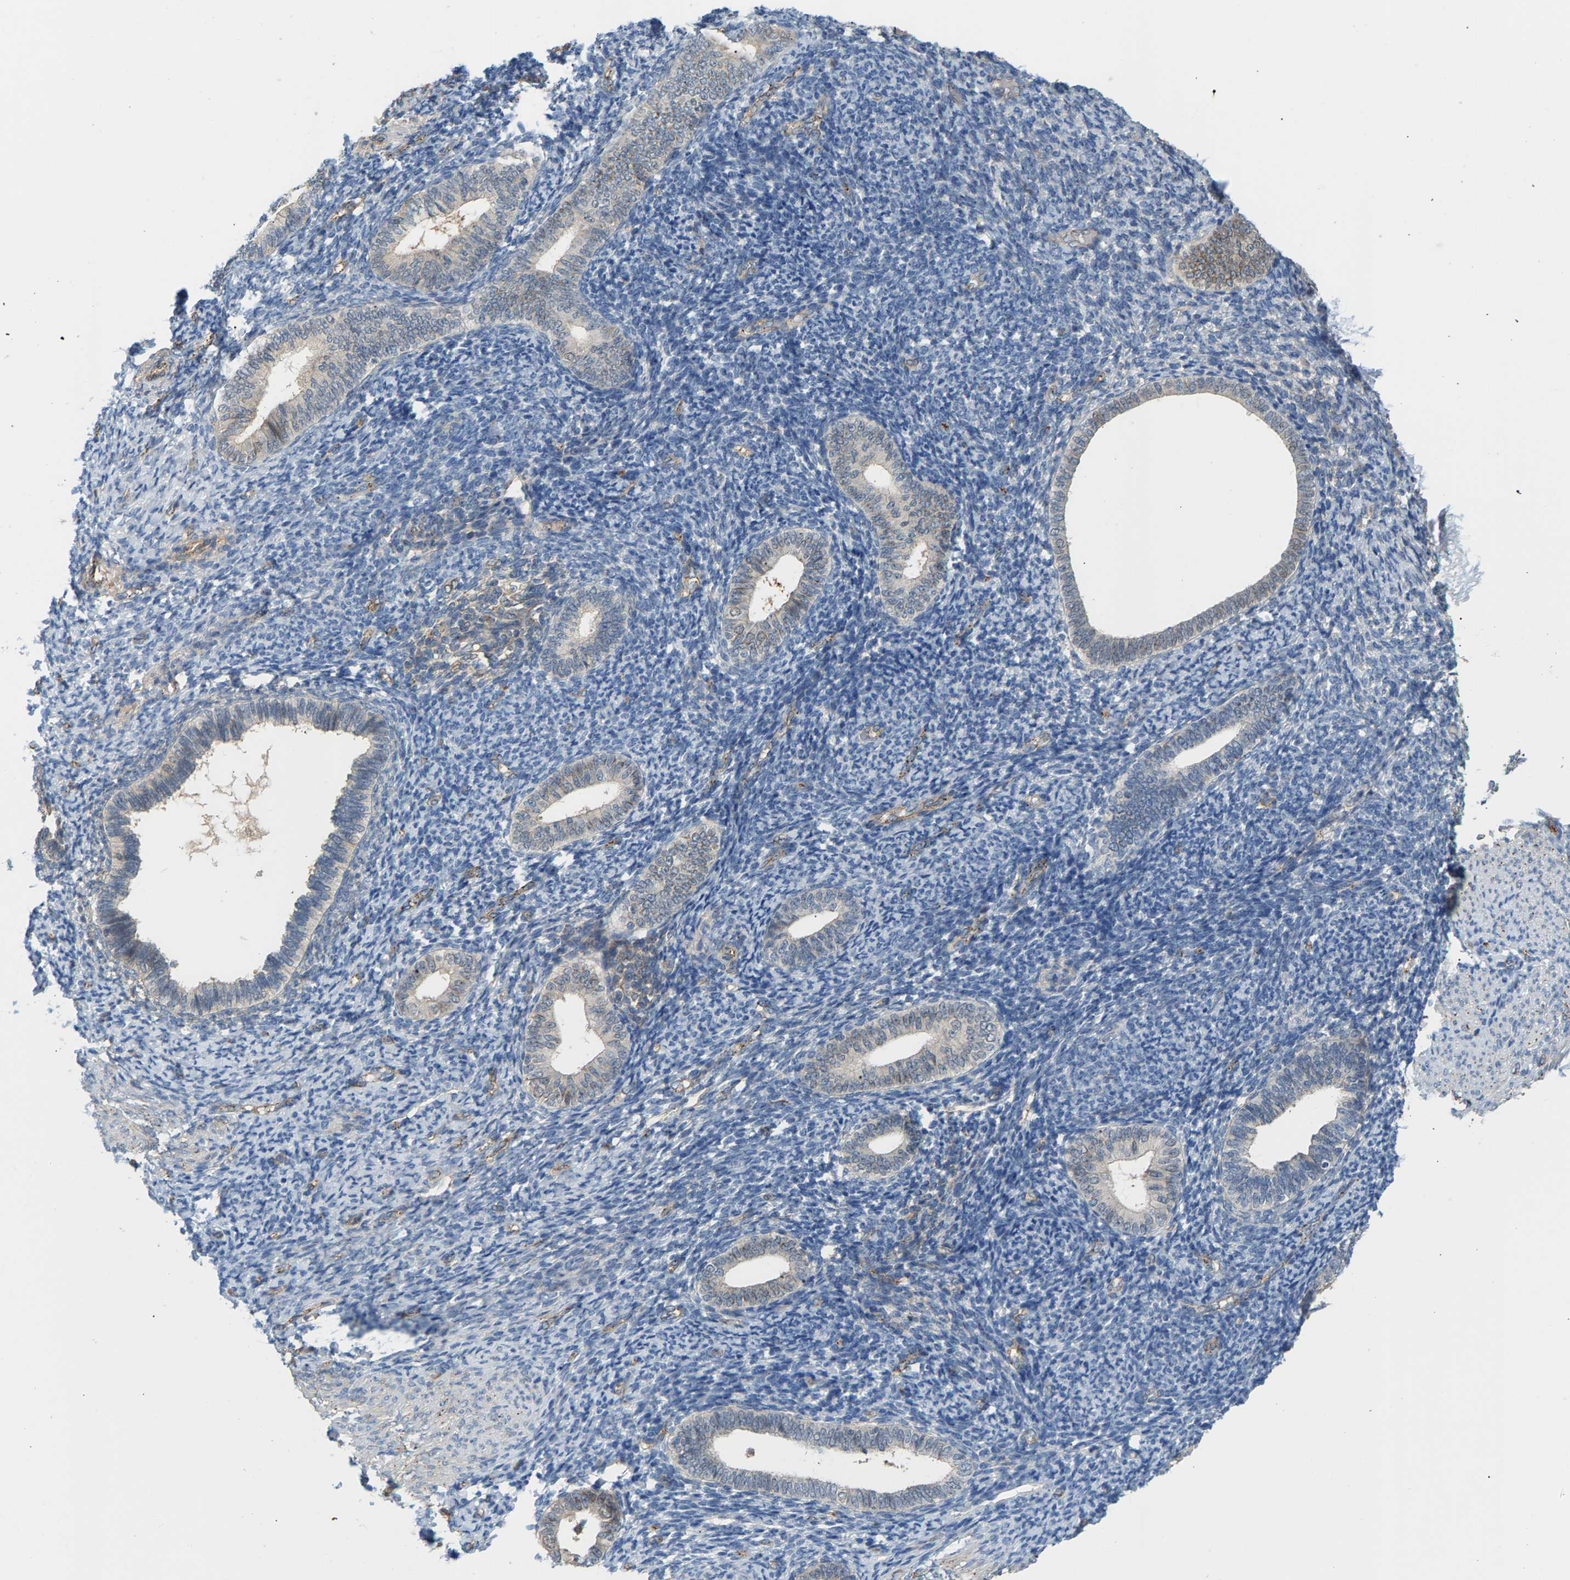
{"staining": {"intensity": "negative", "quantity": "none", "location": "none"}, "tissue": "endometrium", "cell_type": "Cells in endometrial stroma", "image_type": "normal", "snomed": [{"axis": "morphology", "description": "Normal tissue, NOS"}, {"axis": "topography", "description": "Endometrium"}], "caption": "A histopathology image of endometrium stained for a protein demonstrates no brown staining in cells in endometrial stroma.", "gene": "KRTAP27", "patient": {"sex": "female", "age": 66}}